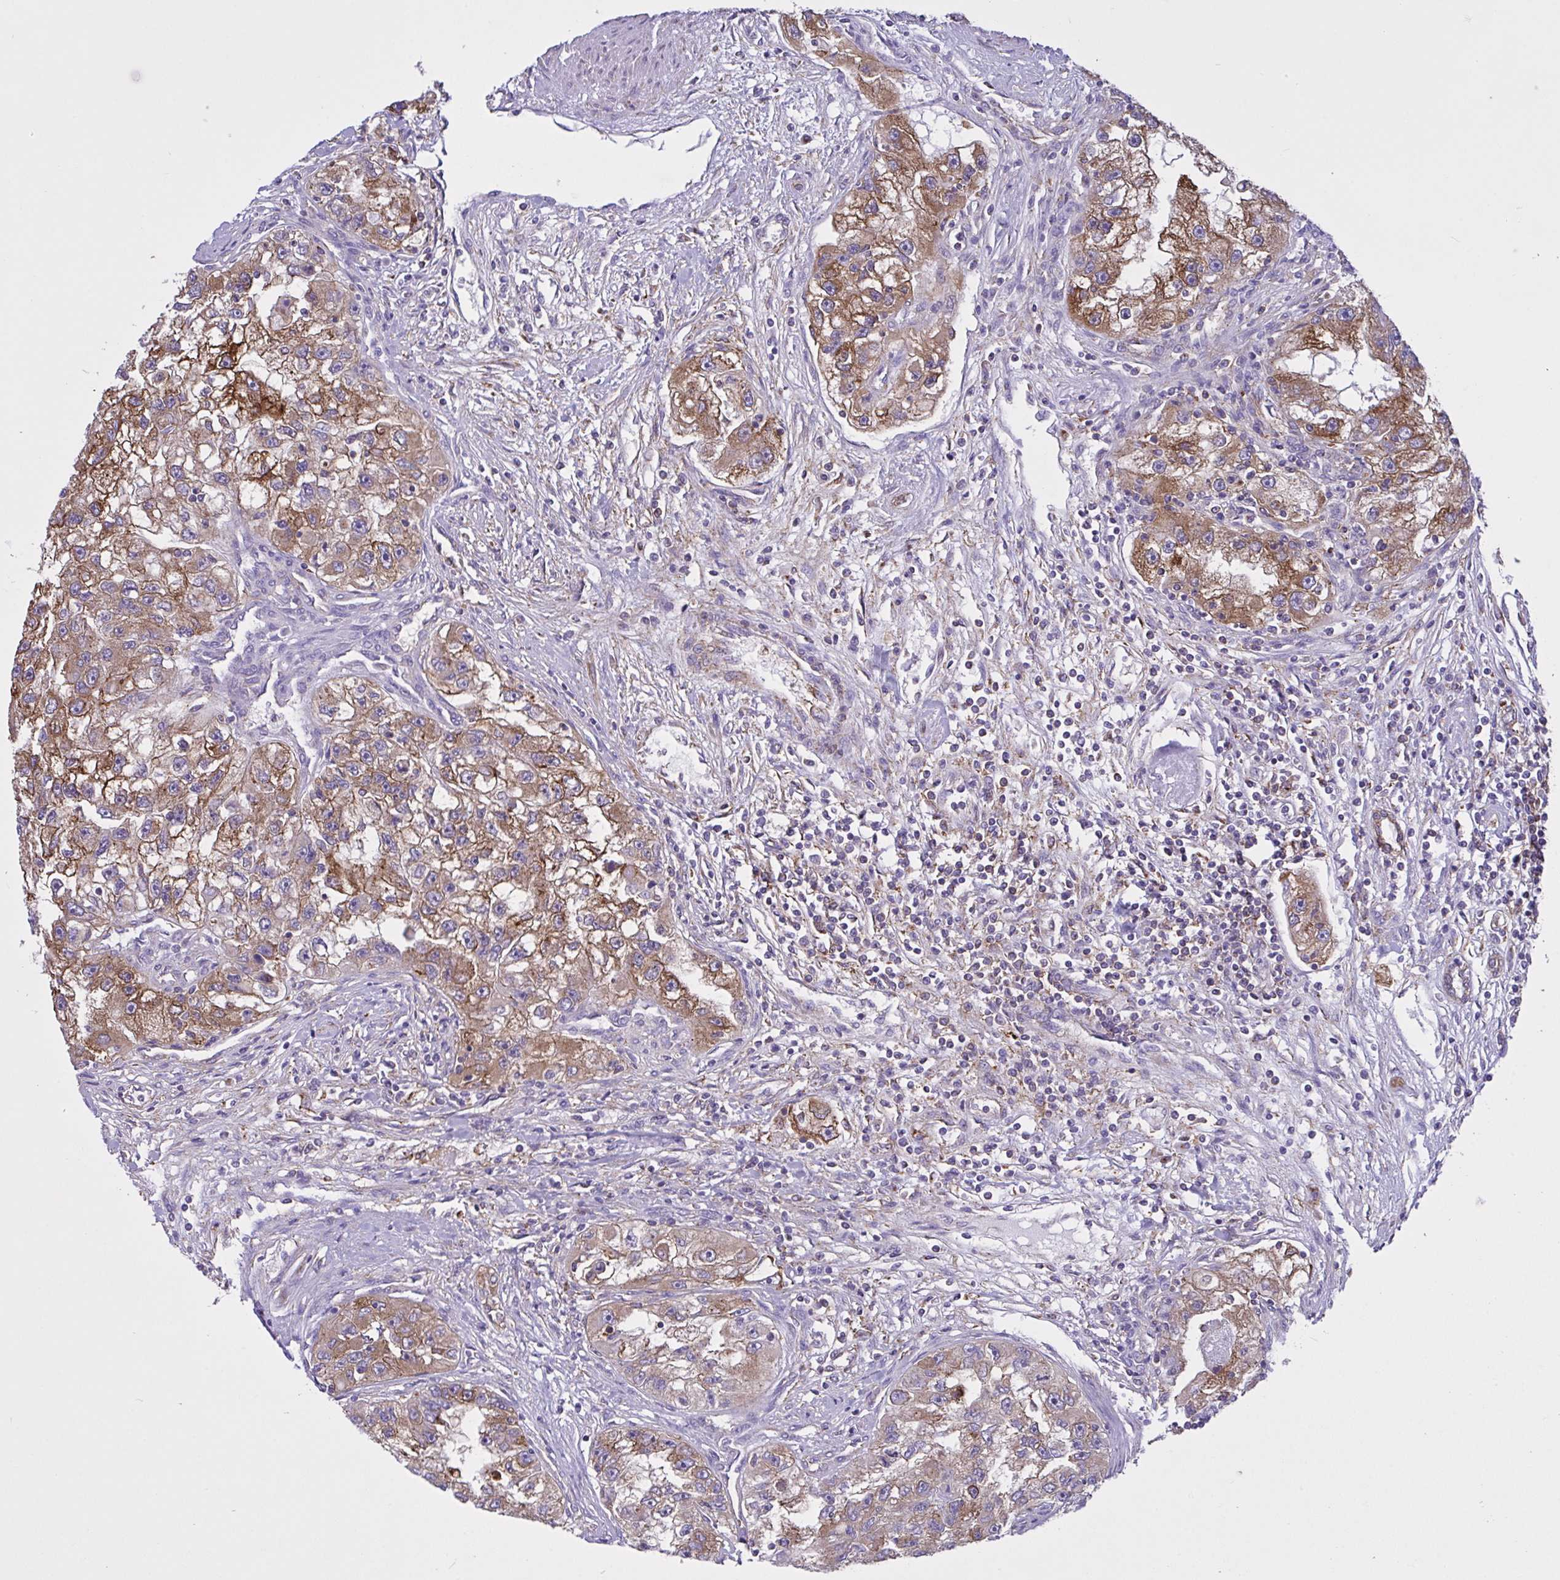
{"staining": {"intensity": "moderate", "quantity": ">75%", "location": "cytoplasmic/membranous"}, "tissue": "renal cancer", "cell_type": "Tumor cells", "image_type": "cancer", "snomed": [{"axis": "morphology", "description": "Adenocarcinoma, NOS"}, {"axis": "topography", "description": "Kidney"}], "caption": "Immunohistochemistry (IHC) staining of adenocarcinoma (renal), which demonstrates medium levels of moderate cytoplasmic/membranous expression in approximately >75% of tumor cells indicating moderate cytoplasmic/membranous protein expression. The staining was performed using DAB (brown) for protein detection and nuclei were counterstained in hematoxylin (blue).", "gene": "OR51M1", "patient": {"sex": "male", "age": 63}}